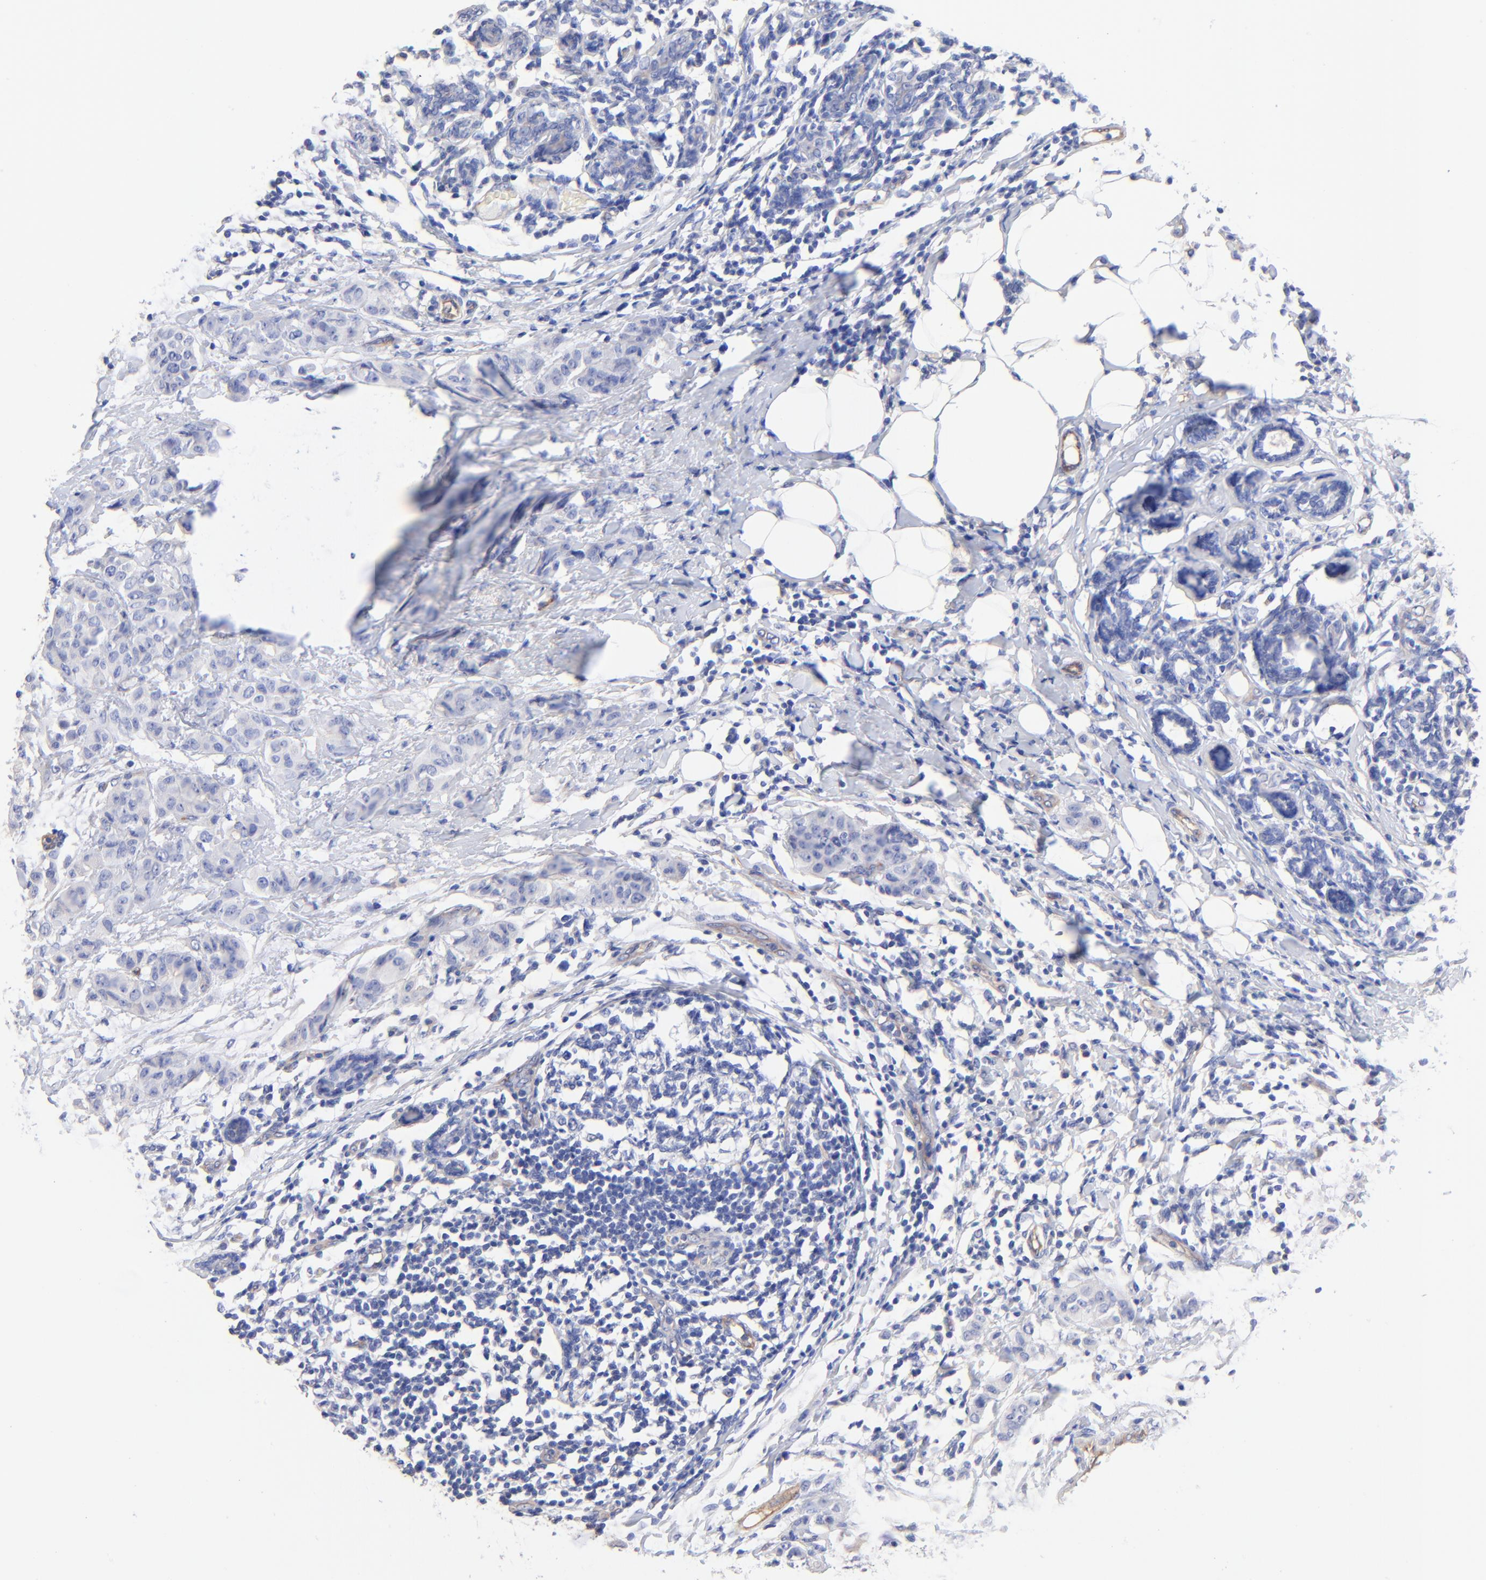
{"staining": {"intensity": "negative", "quantity": "none", "location": "none"}, "tissue": "breast cancer", "cell_type": "Tumor cells", "image_type": "cancer", "snomed": [{"axis": "morphology", "description": "Duct carcinoma"}, {"axis": "topography", "description": "Breast"}], "caption": "The photomicrograph demonstrates no staining of tumor cells in breast intraductal carcinoma.", "gene": "SLC44A2", "patient": {"sex": "female", "age": 40}}